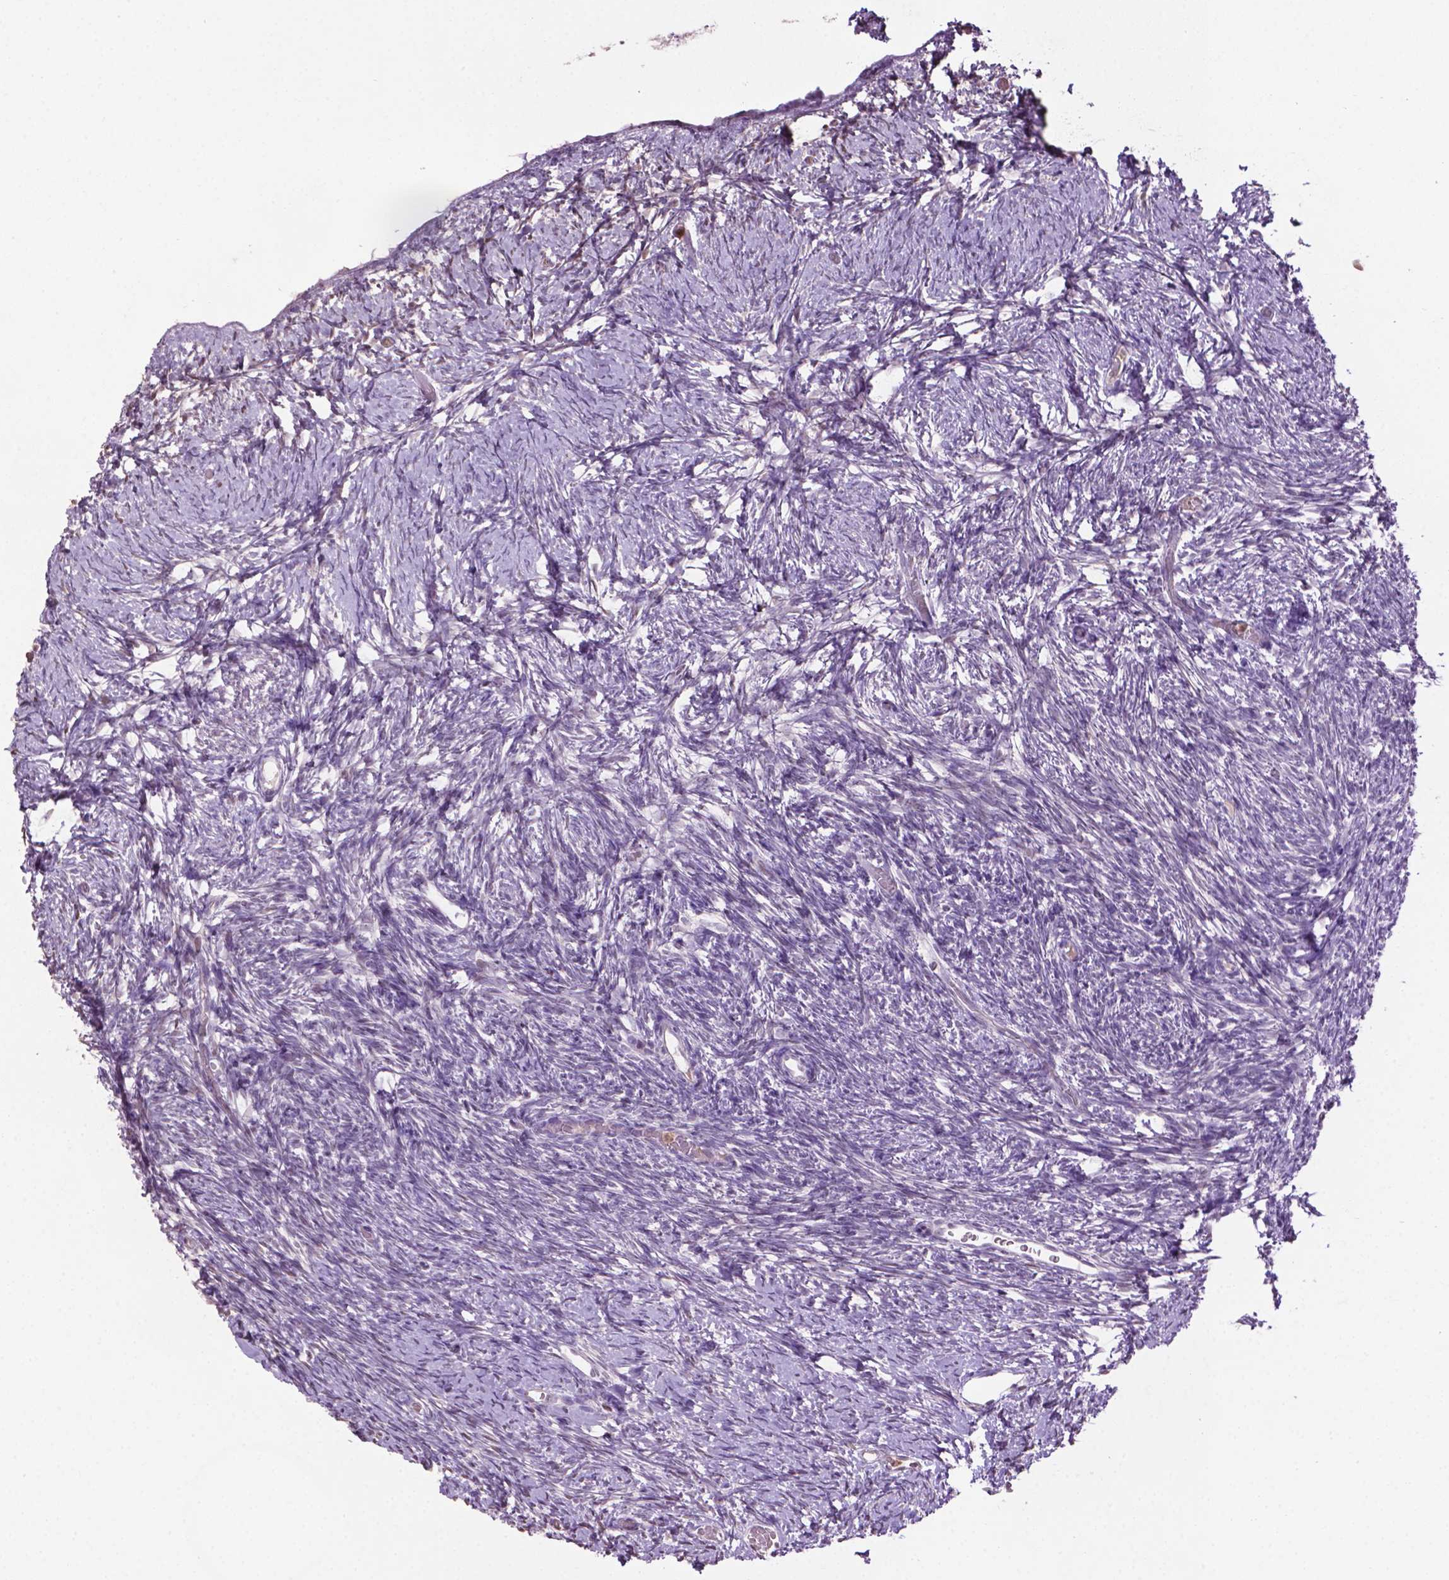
{"staining": {"intensity": "negative", "quantity": "none", "location": "none"}, "tissue": "ovary", "cell_type": "Ovarian stroma cells", "image_type": "normal", "snomed": [{"axis": "morphology", "description": "Normal tissue, NOS"}, {"axis": "topography", "description": "Ovary"}], "caption": "The histopathology image exhibits no staining of ovarian stroma cells in normal ovary. (DAB immunohistochemistry visualized using brightfield microscopy, high magnification).", "gene": "NTNG2", "patient": {"sex": "female", "age": 39}}